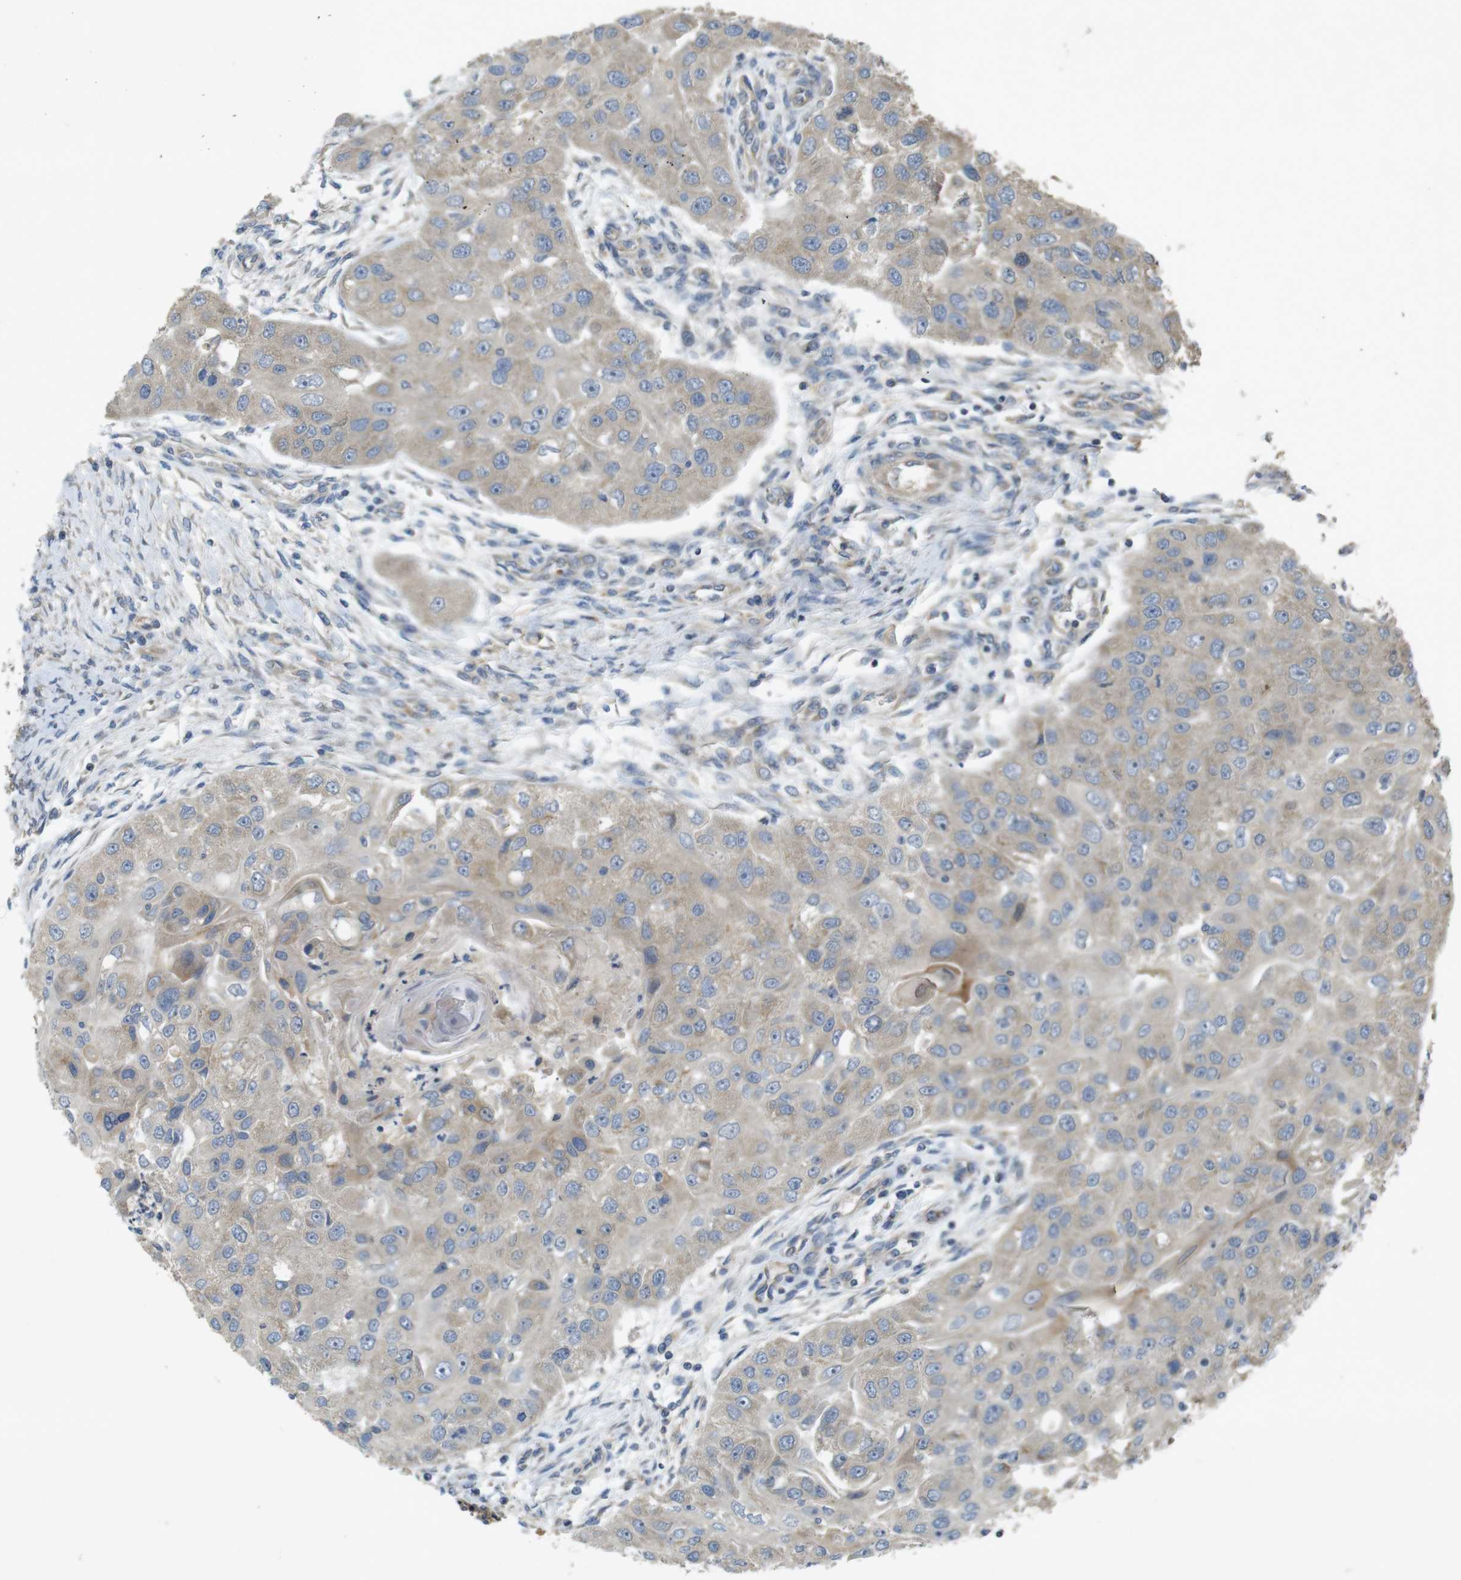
{"staining": {"intensity": "weak", "quantity": "<25%", "location": "cytoplasmic/membranous"}, "tissue": "head and neck cancer", "cell_type": "Tumor cells", "image_type": "cancer", "snomed": [{"axis": "morphology", "description": "Normal tissue, NOS"}, {"axis": "morphology", "description": "Squamous cell carcinoma, NOS"}, {"axis": "topography", "description": "Skeletal muscle"}, {"axis": "topography", "description": "Head-Neck"}], "caption": "The histopathology image demonstrates no significant positivity in tumor cells of squamous cell carcinoma (head and neck).", "gene": "CLTC", "patient": {"sex": "male", "age": 51}}